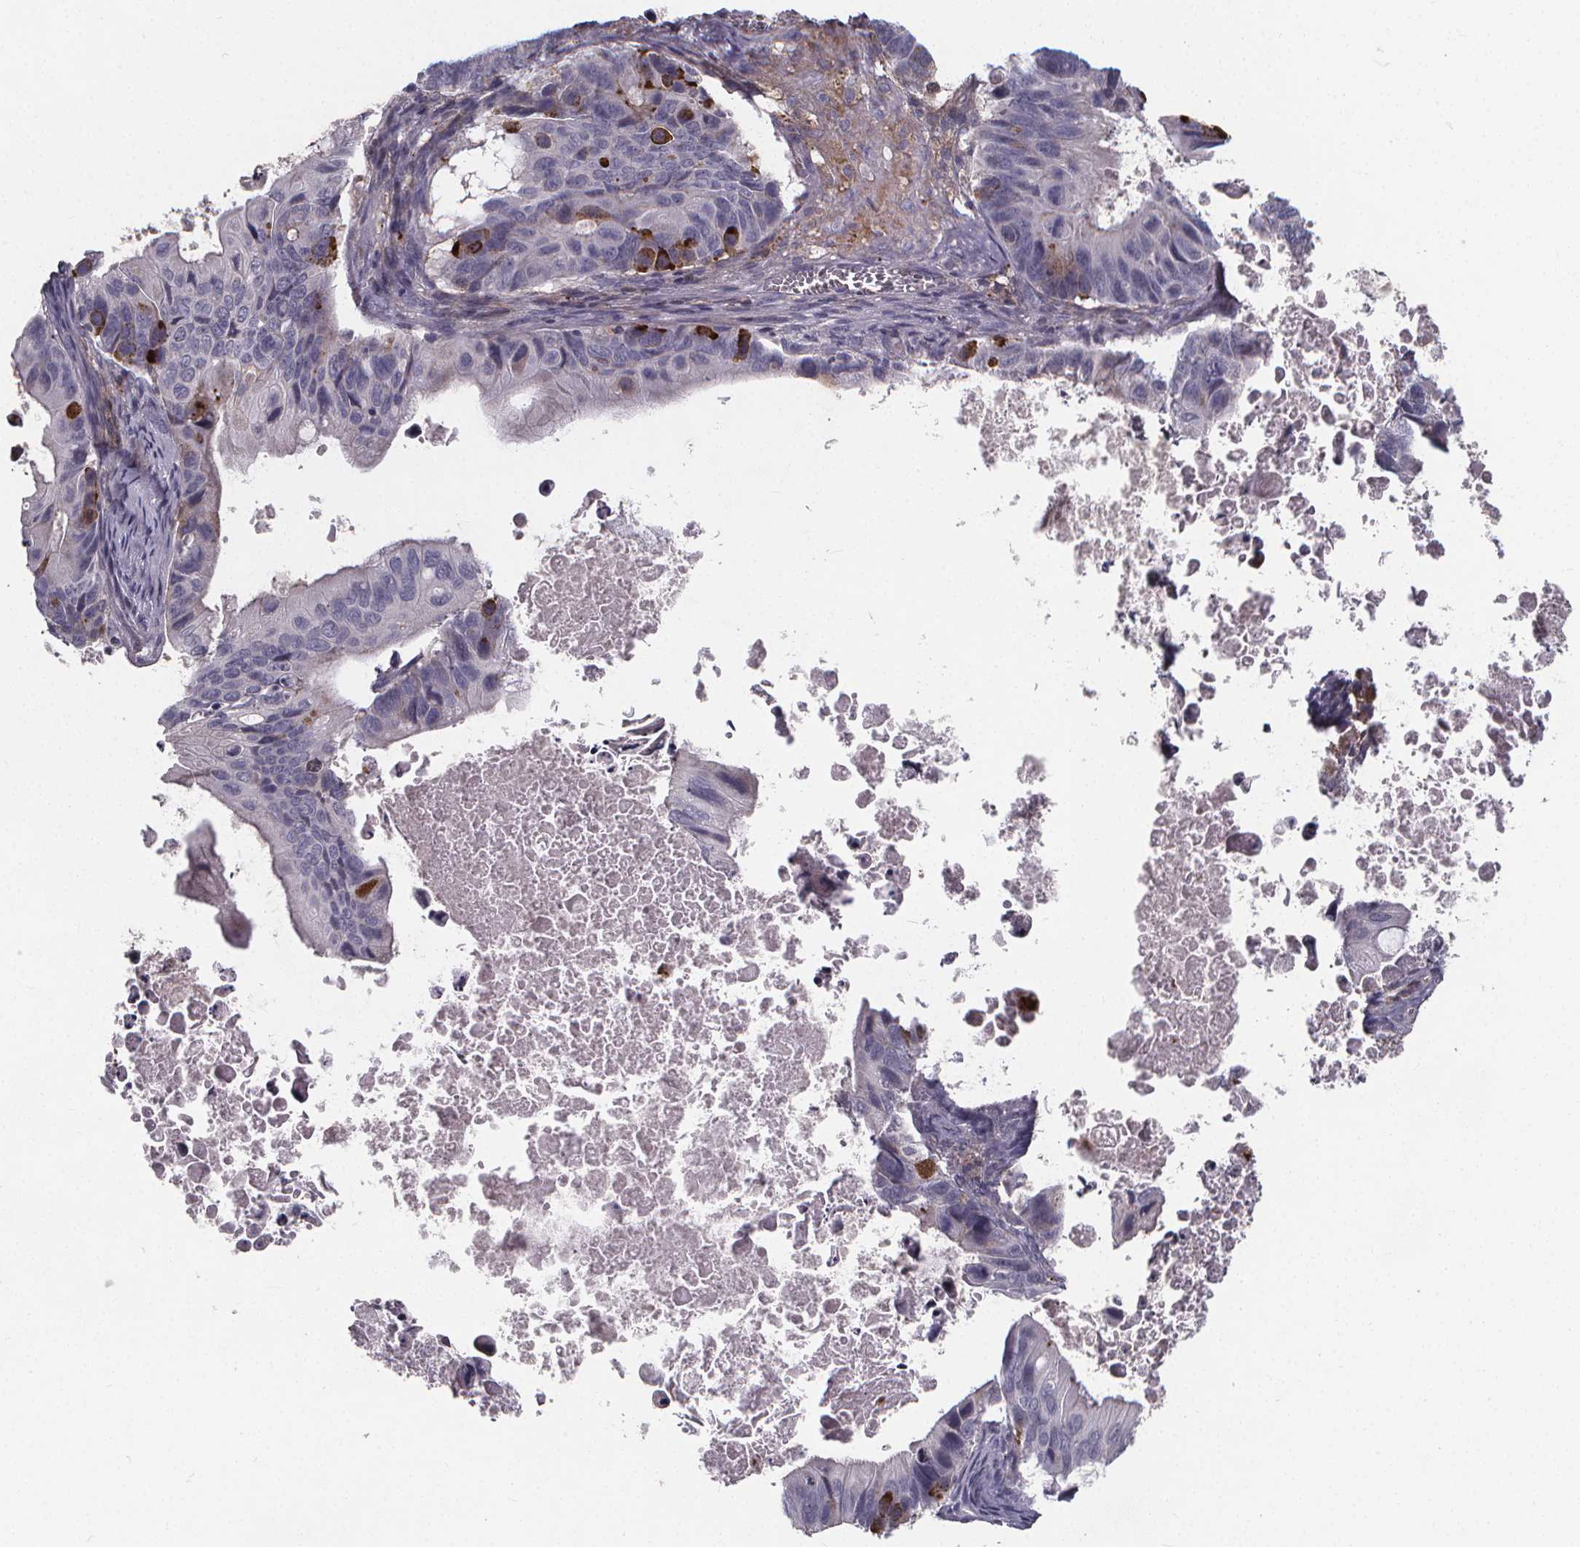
{"staining": {"intensity": "strong", "quantity": "<25%", "location": "cytoplasmic/membranous"}, "tissue": "ovarian cancer", "cell_type": "Tumor cells", "image_type": "cancer", "snomed": [{"axis": "morphology", "description": "Cystadenocarcinoma, mucinous, NOS"}, {"axis": "topography", "description": "Ovary"}], "caption": "Tumor cells show medium levels of strong cytoplasmic/membranous positivity in about <25% of cells in mucinous cystadenocarcinoma (ovarian). The staining is performed using DAB (3,3'-diaminobenzidine) brown chromogen to label protein expression. The nuclei are counter-stained blue using hematoxylin.", "gene": "AGT", "patient": {"sex": "female", "age": 64}}